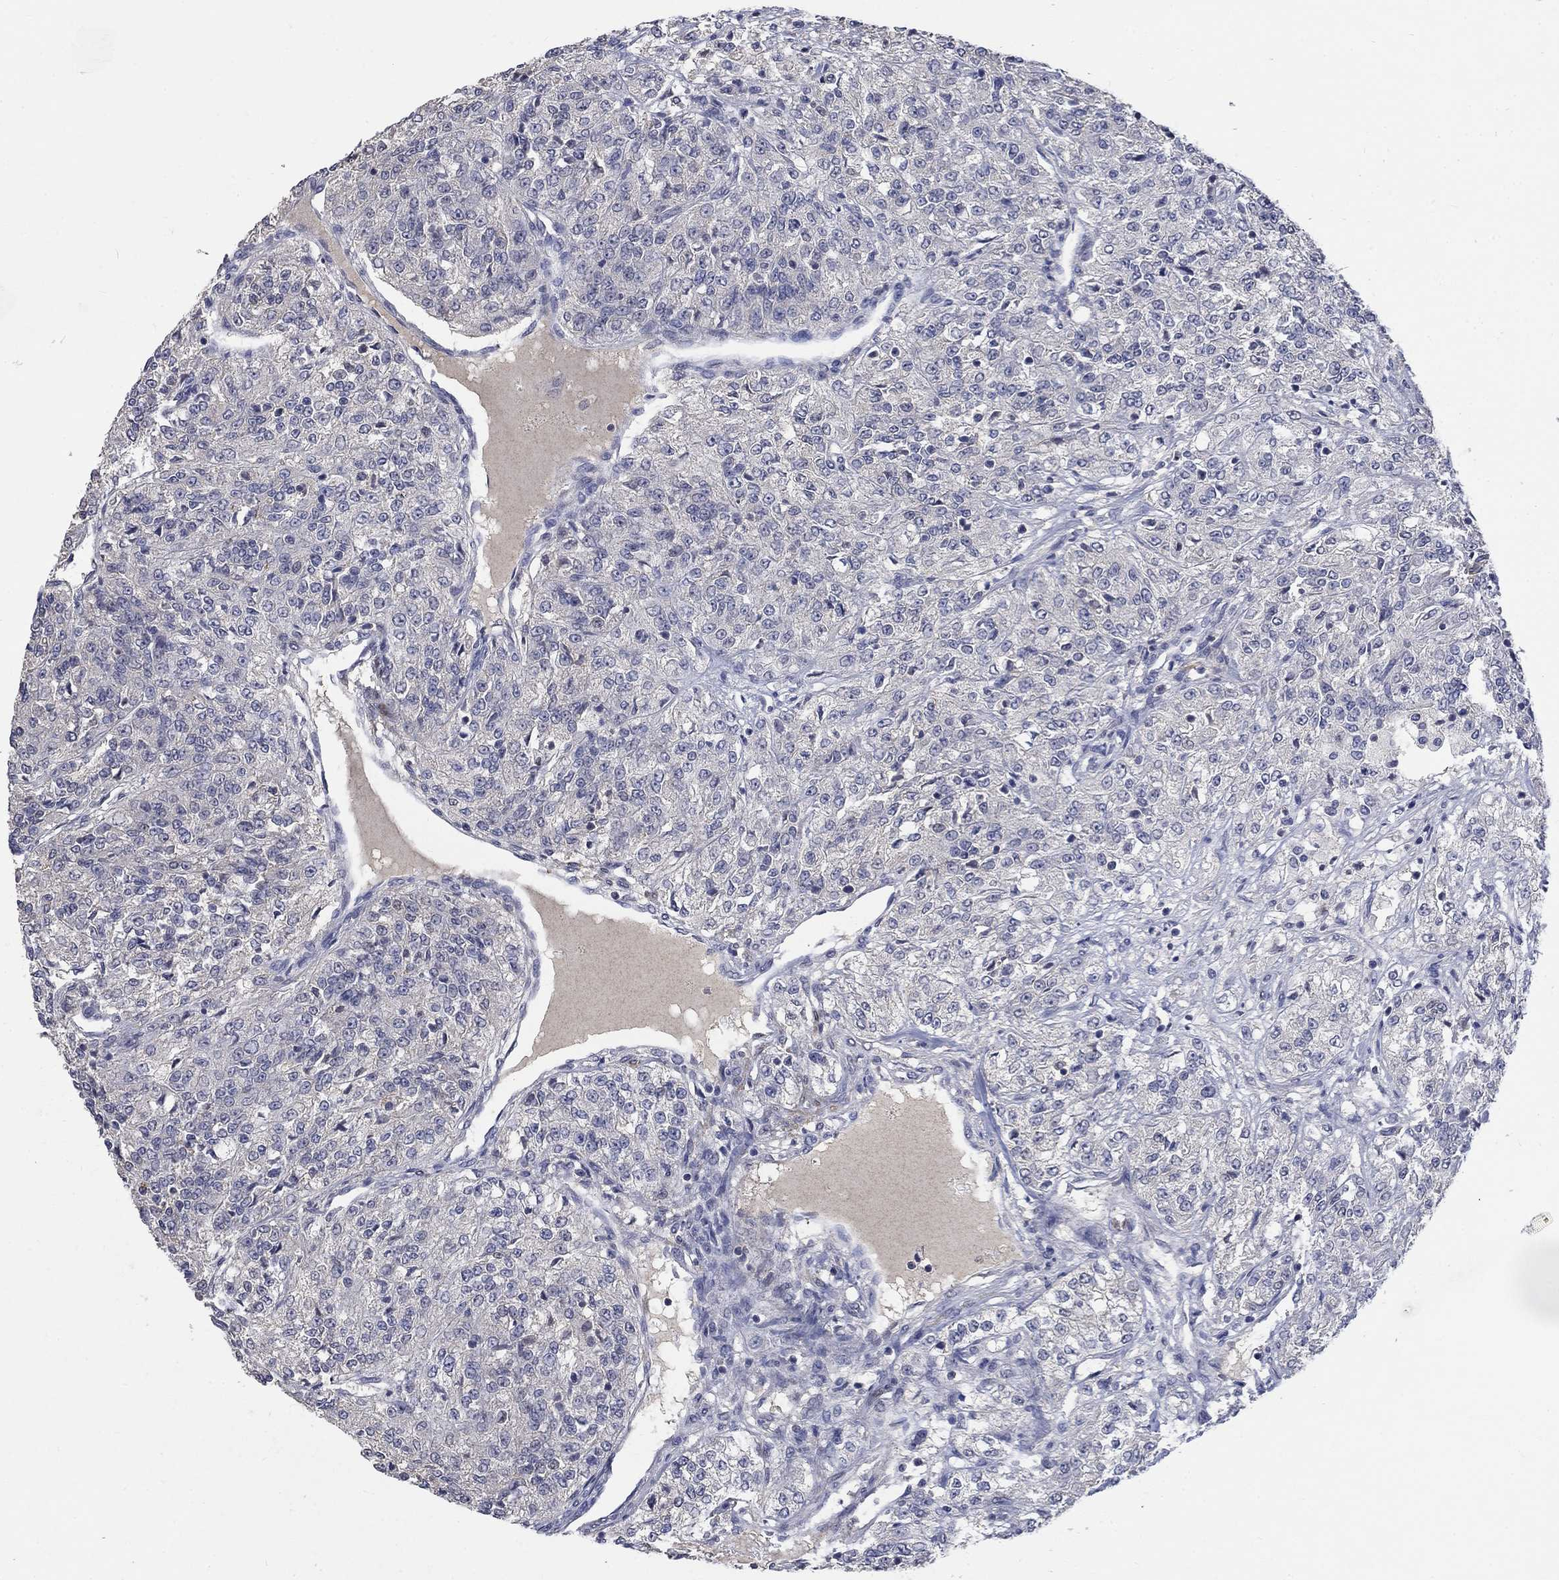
{"staining": {"intensity": "negative", "quantity": "none", "location": "none"}, "tissue": "renal cancer", "cell_type": "Tumor cells", "image_type": "cancer", "snomed": [{"axis": "morphology", "description": "Adenocarcinoma, NOS"}, {"axis": "topography", "description": "Kidney"}], "caption": "DAB (3,3'-diaminobenzidine) immunohistochemical staining of adenocarcinoma (renal) demonstrates no significant staining in tumor cells.", "gene": "ZBTB18", "patient": {"sex": "female", "age": 63}}